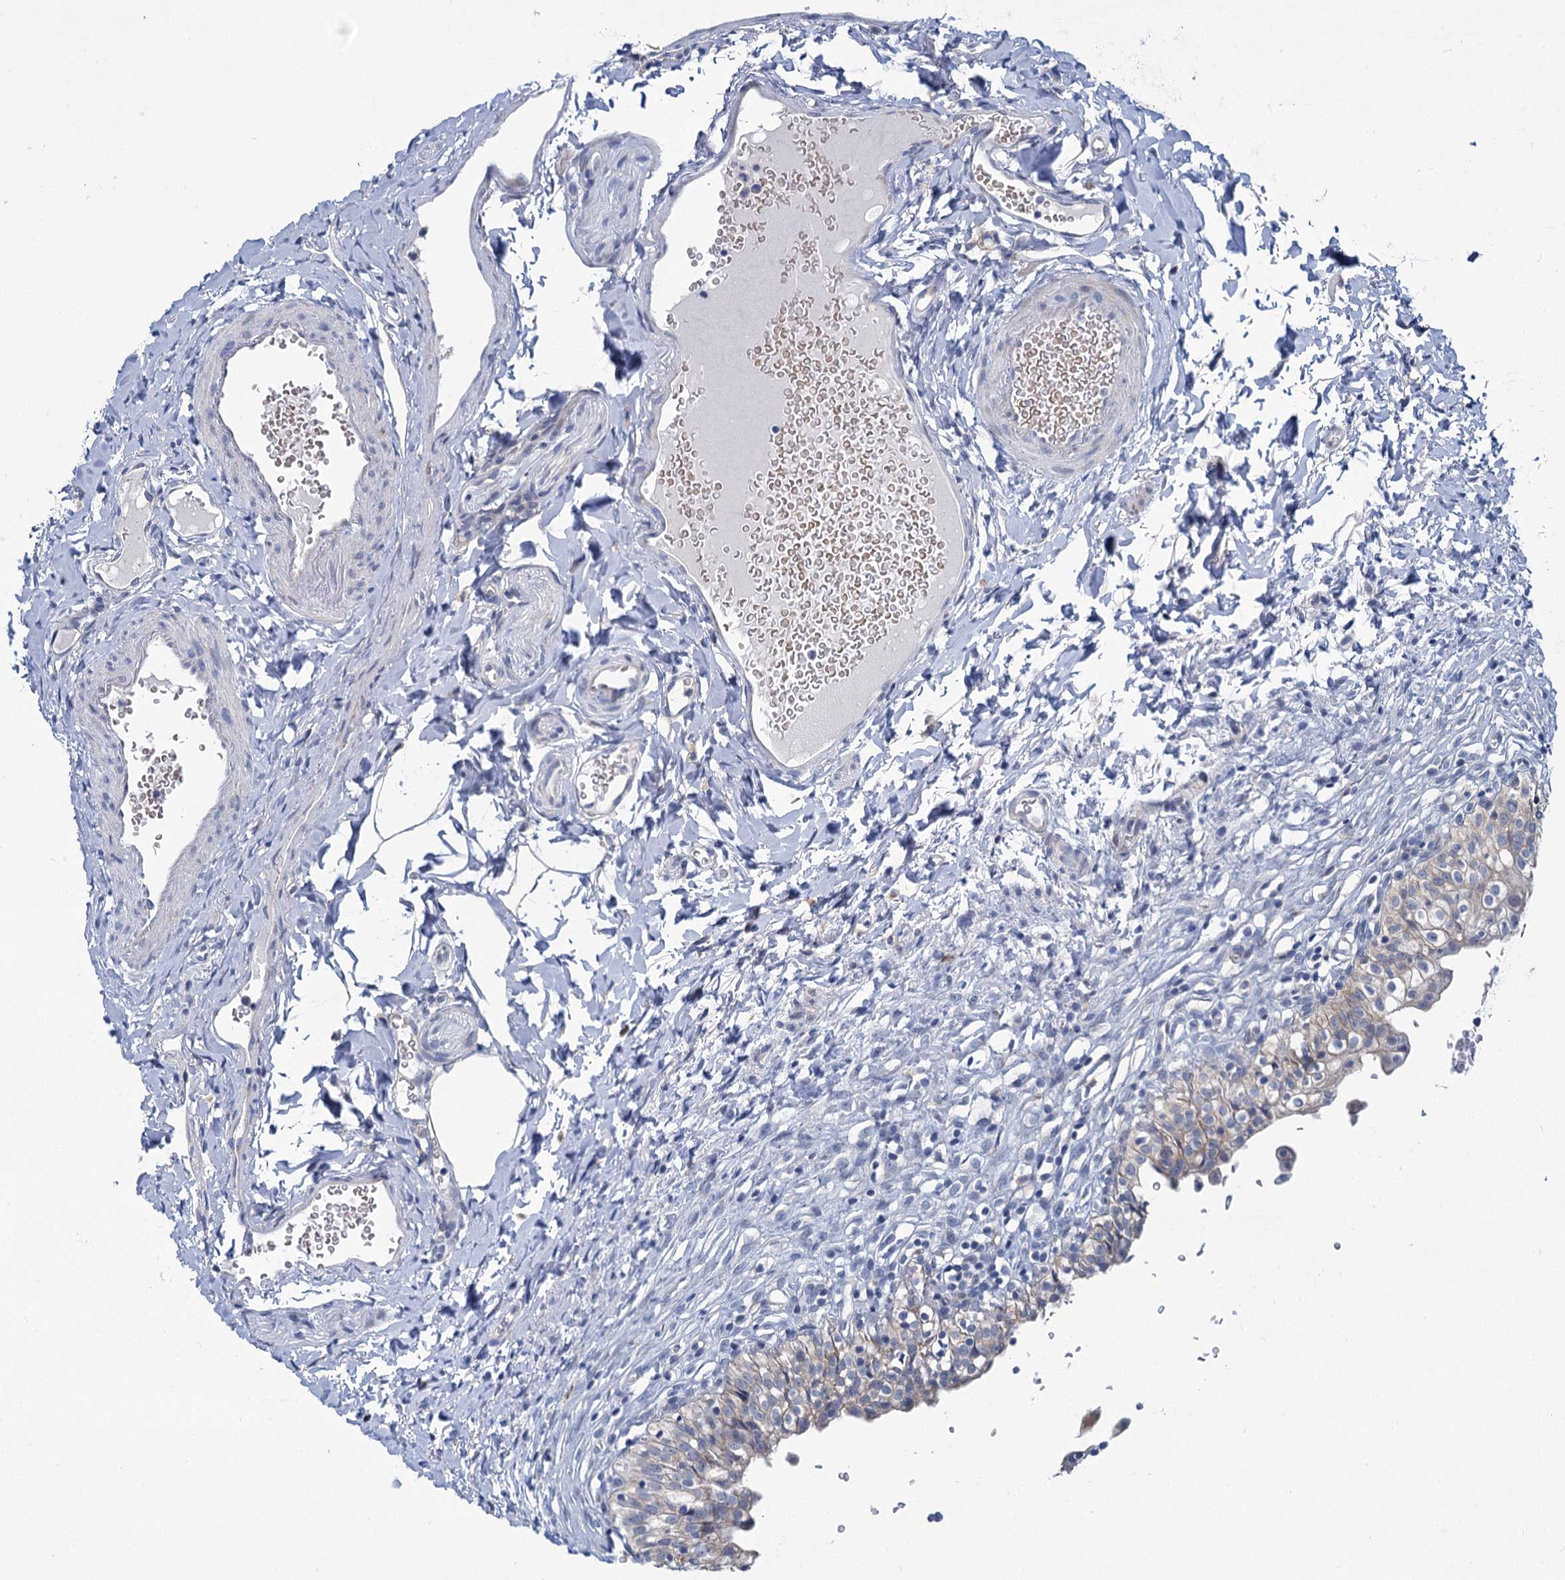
{"staining": {"intensity": "negative", "quantity": "none", "location": "none"}, "tissue": "urinary bladder", "cell_type": "Urothelial cells", "image_type": "normal", "snomed": [{"axis": "morphology", "description": "Normal tissue, NOS"}, {"axis": "topography", "description": "Urinary bladder"}], "caption": "Immunohistochemistry image of unremarkable human urinary bladder stained for a protein (brown), which displays no expression in urothelial cells.", "gene": "PRSS35", "patient": {"sex": "male", "age": 55}}